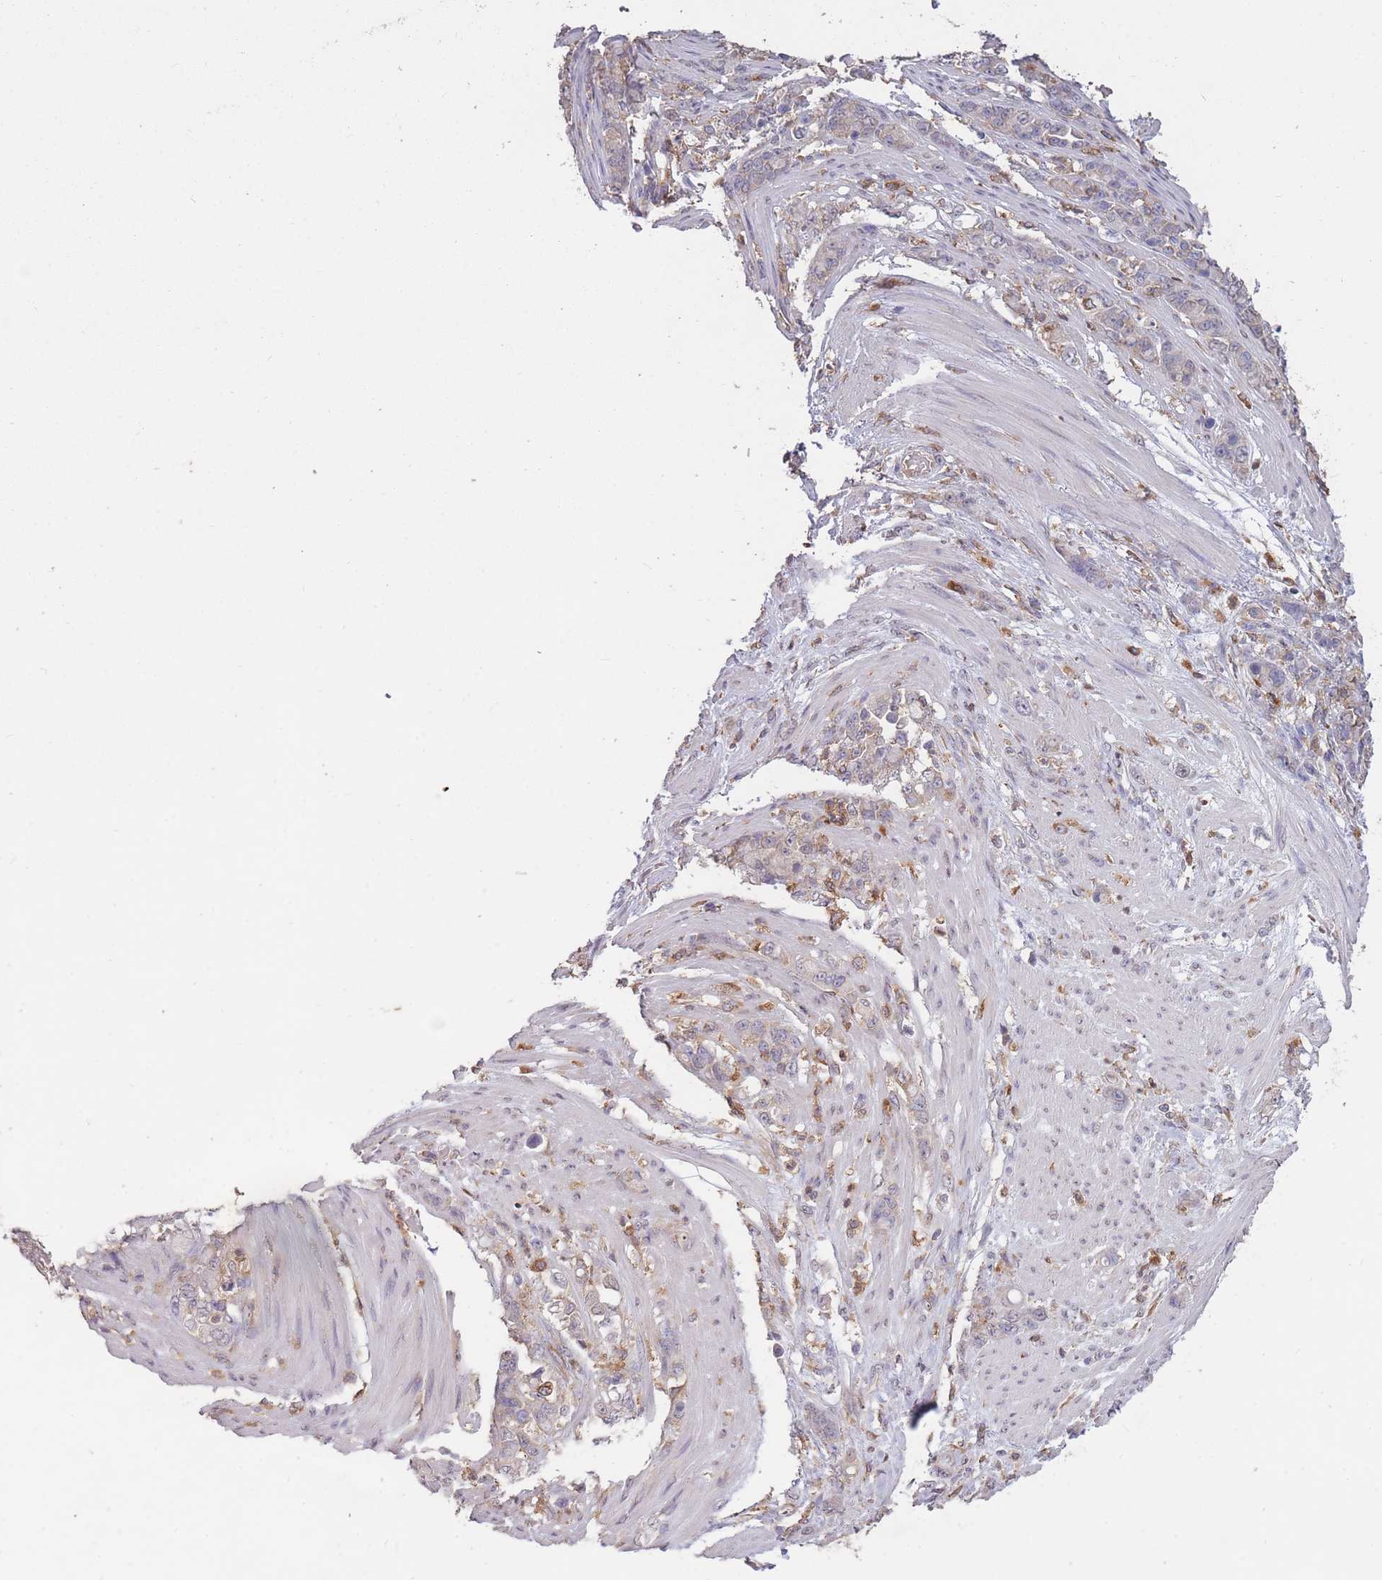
{"staining": {"intensity": "negative", "quantity": "none", "location": "none"}, "tissue": "stomach cancer", "cell_type": "Tumor cells", "image_type": "cancer", "snomed": [{"axis": "morphology", "description": "Normal tissue, NOS"}, {"axis": "morphology", "description": "Adenocarcinoma, NOS"}, {"axis": "topography", "description": "Stomach"}], "caption": "Immunohistochemistry (IHC) of stomach cancer (adenocarcinoma) displays no positivity in tumor cells.", "gene": "GMIP", "patient": {"sex": "female", "age": 79}}